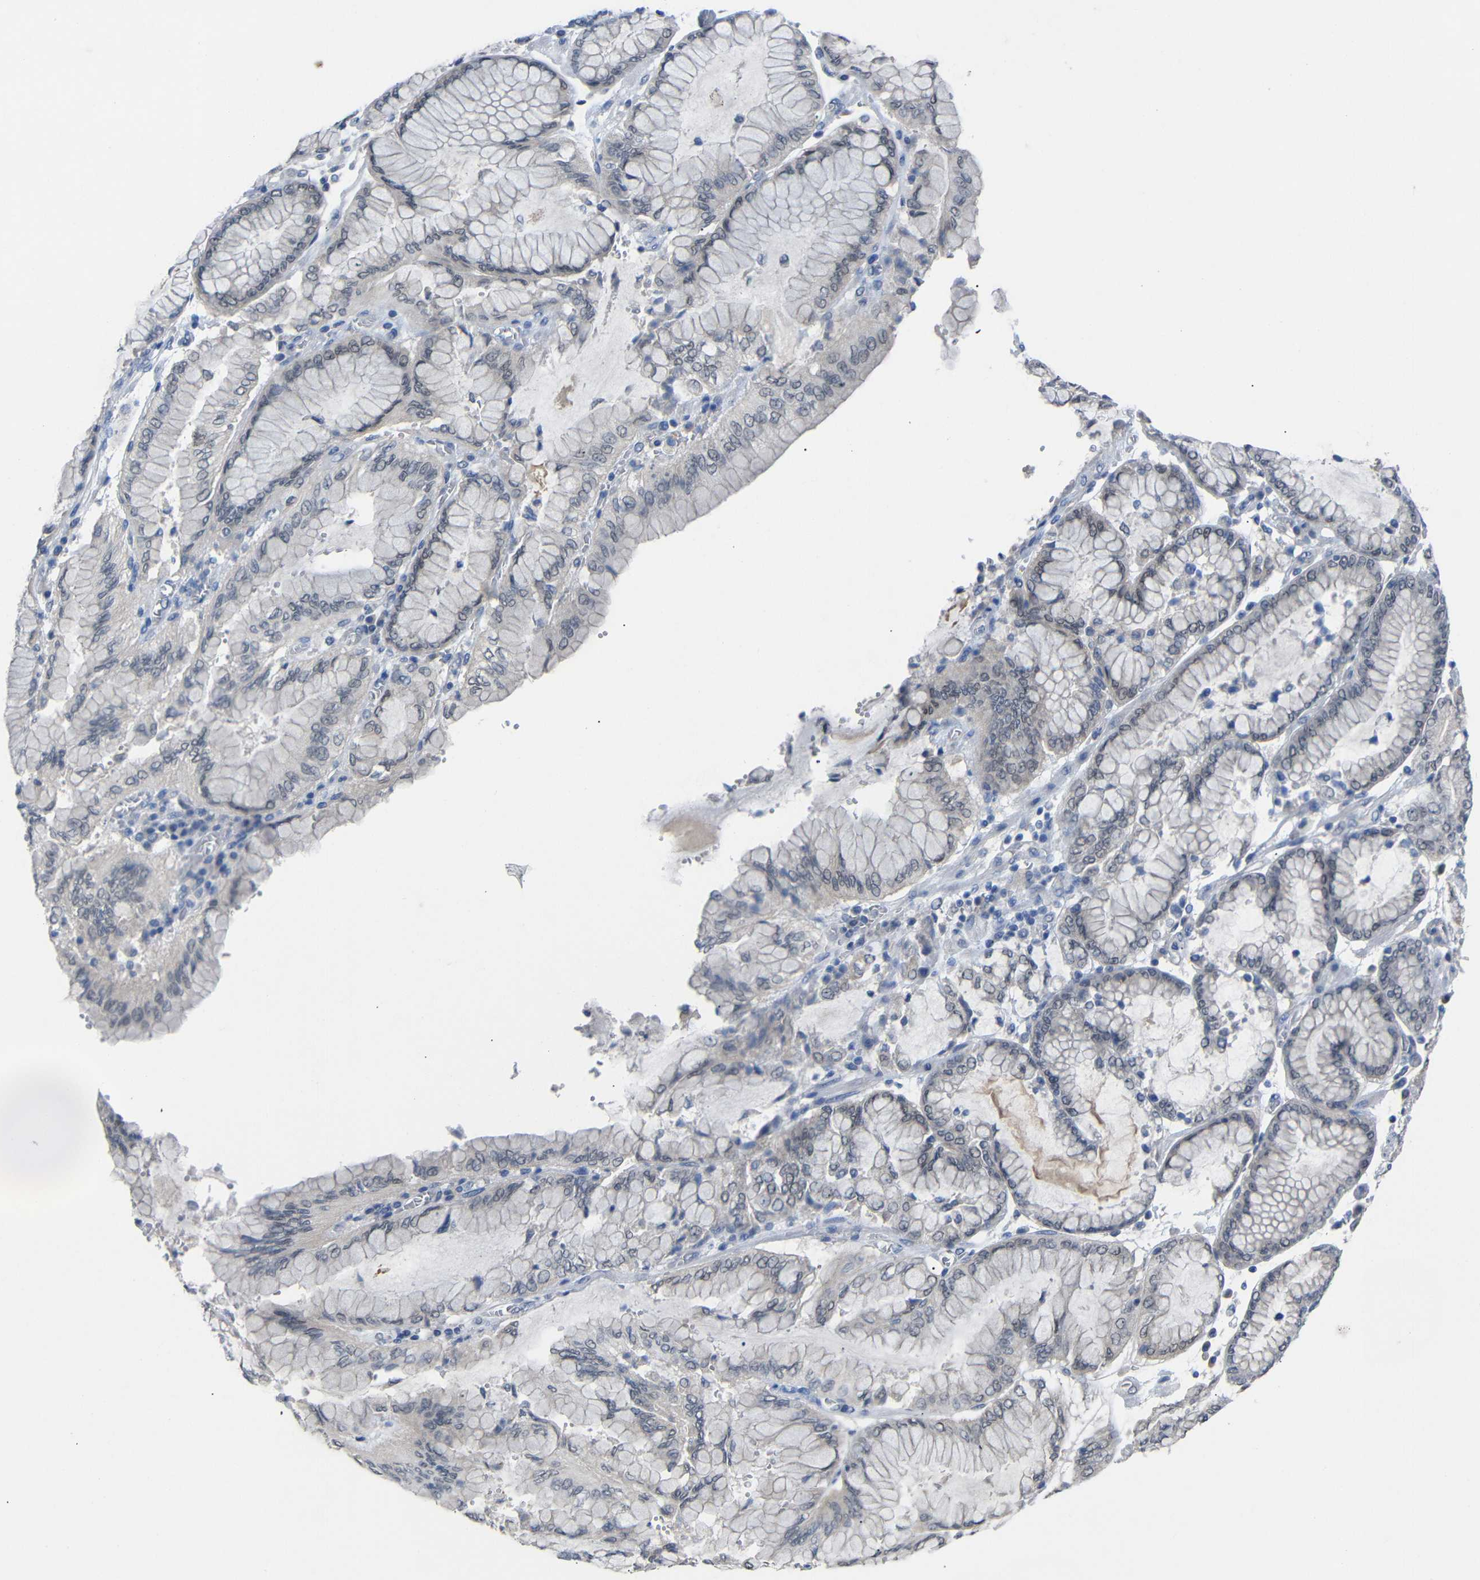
{"staining": {"intensity": "negative", "quantity": "none", "location": "none"}, "tissue": "stomach cancer", "cell_type": "Tumor cells", "image_type": "cancer", "snomed": [{"axis": "morphology", "description": "Normal tissue, NOS"}, {"axis": "morphology", "description": "Adenocarcinoma, NOS"}, {"axis": "topography", "description": "Stomach, upper"}, {"axis": "topography", "description": "Stomach"}], "caption": "This micrograph is of stomach adenocarcinoma stained with IHC to label a protein in brown with the nuclei are counter-stained blue. There is no staining in tumor cells. (DAB IHC visualized using brightfield microscopy, high magnification).", "gene": "HNF1A", "patient": {"sex": "male", "age": 76}}